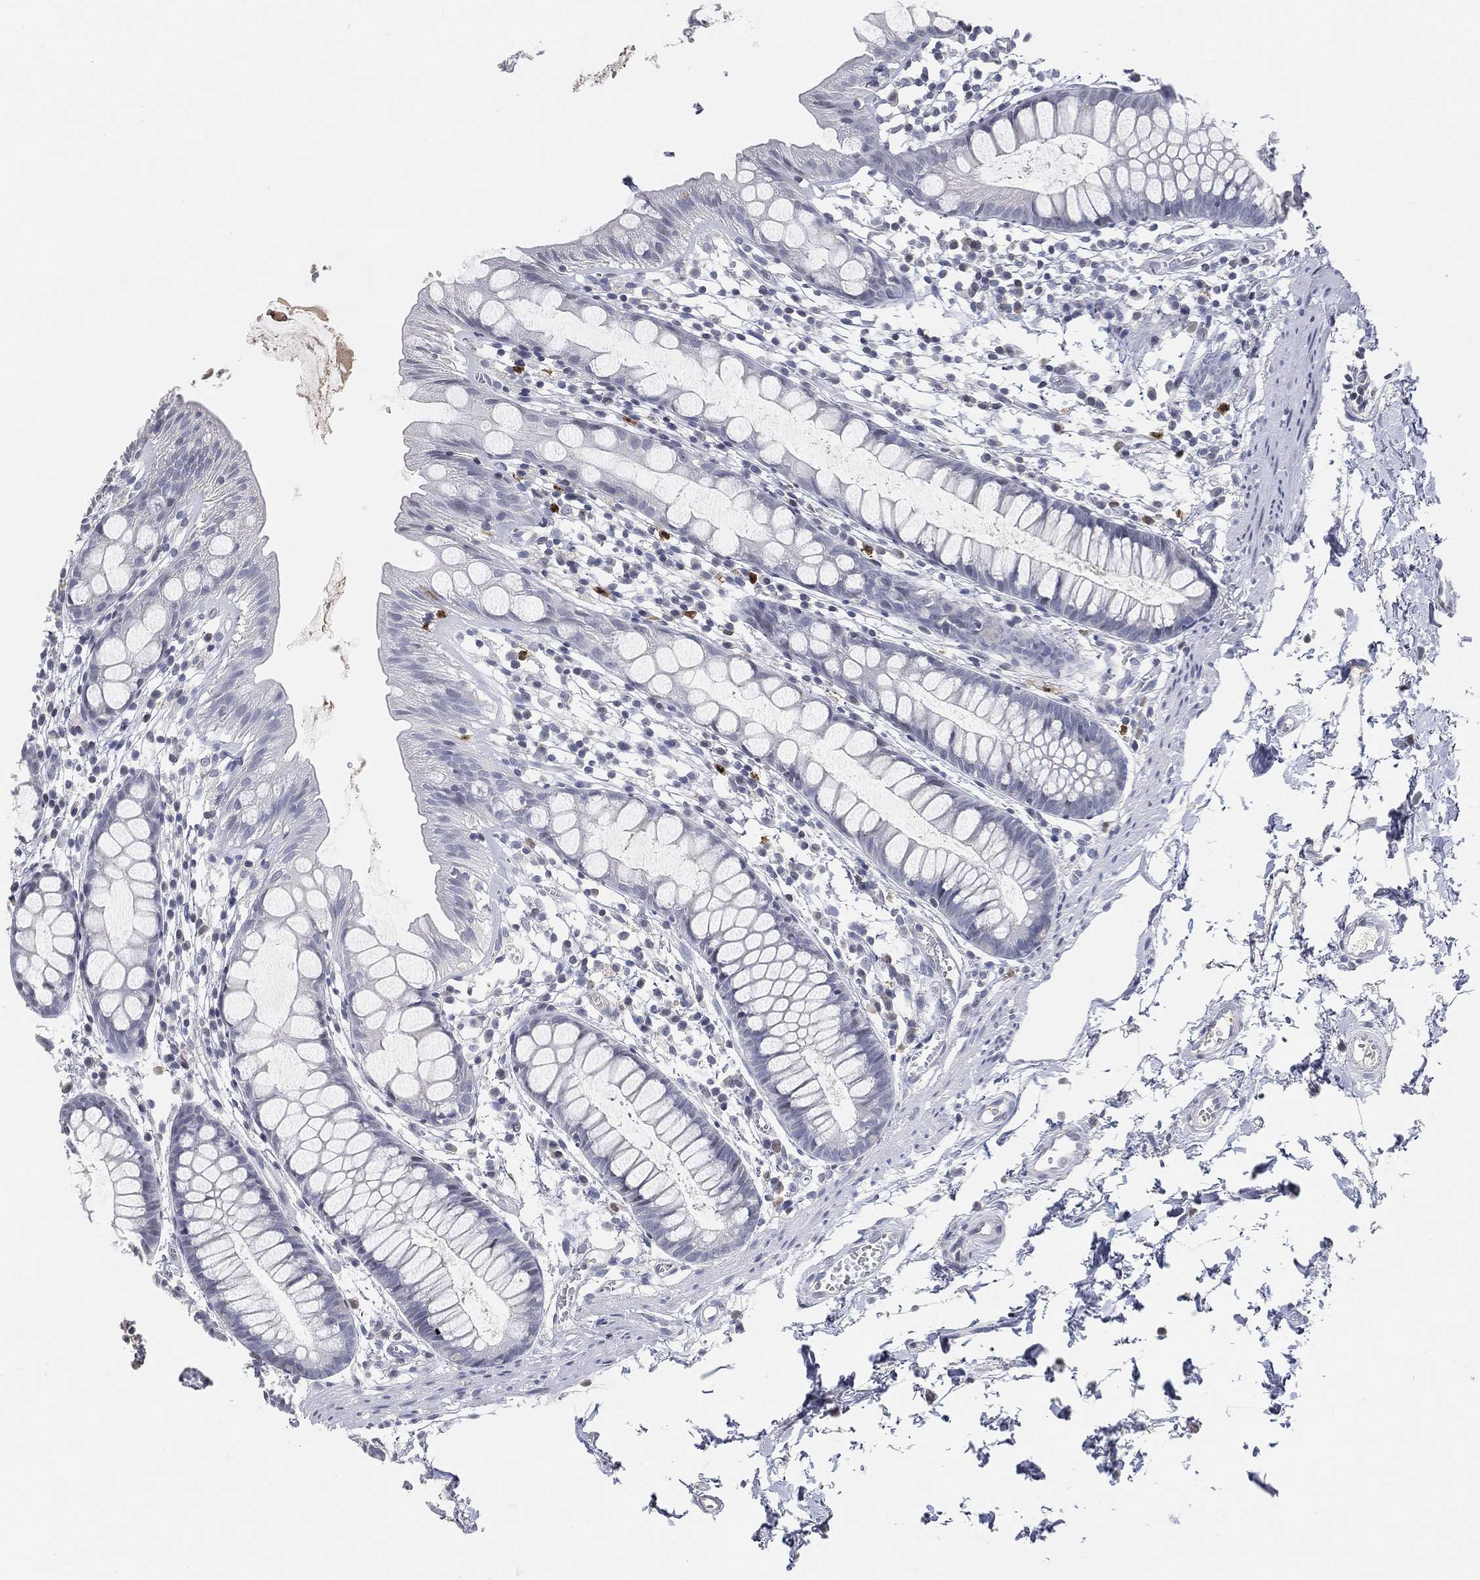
{"staining": {"intensity": "negative", "quantity": "none", "location": "none"}, "tissue": "rectum", "cell_type": "Glandular cells", "image_type": "normal", "snomed": [{"axis": "morphology", "description": "Normal tissue, NOS"}, {"axis": "topography", "description": "Rectum"}], "caption": "Immunohistochemistry photomicrograph of benign rectum: human rectum stained with DAB reveals no significant protein staining in glandular cells. (Immunohistochemistry, brightfield microscopy, high magnification).", "gene": "ARG1", "patient": {"sex": "male", "age": 57}}